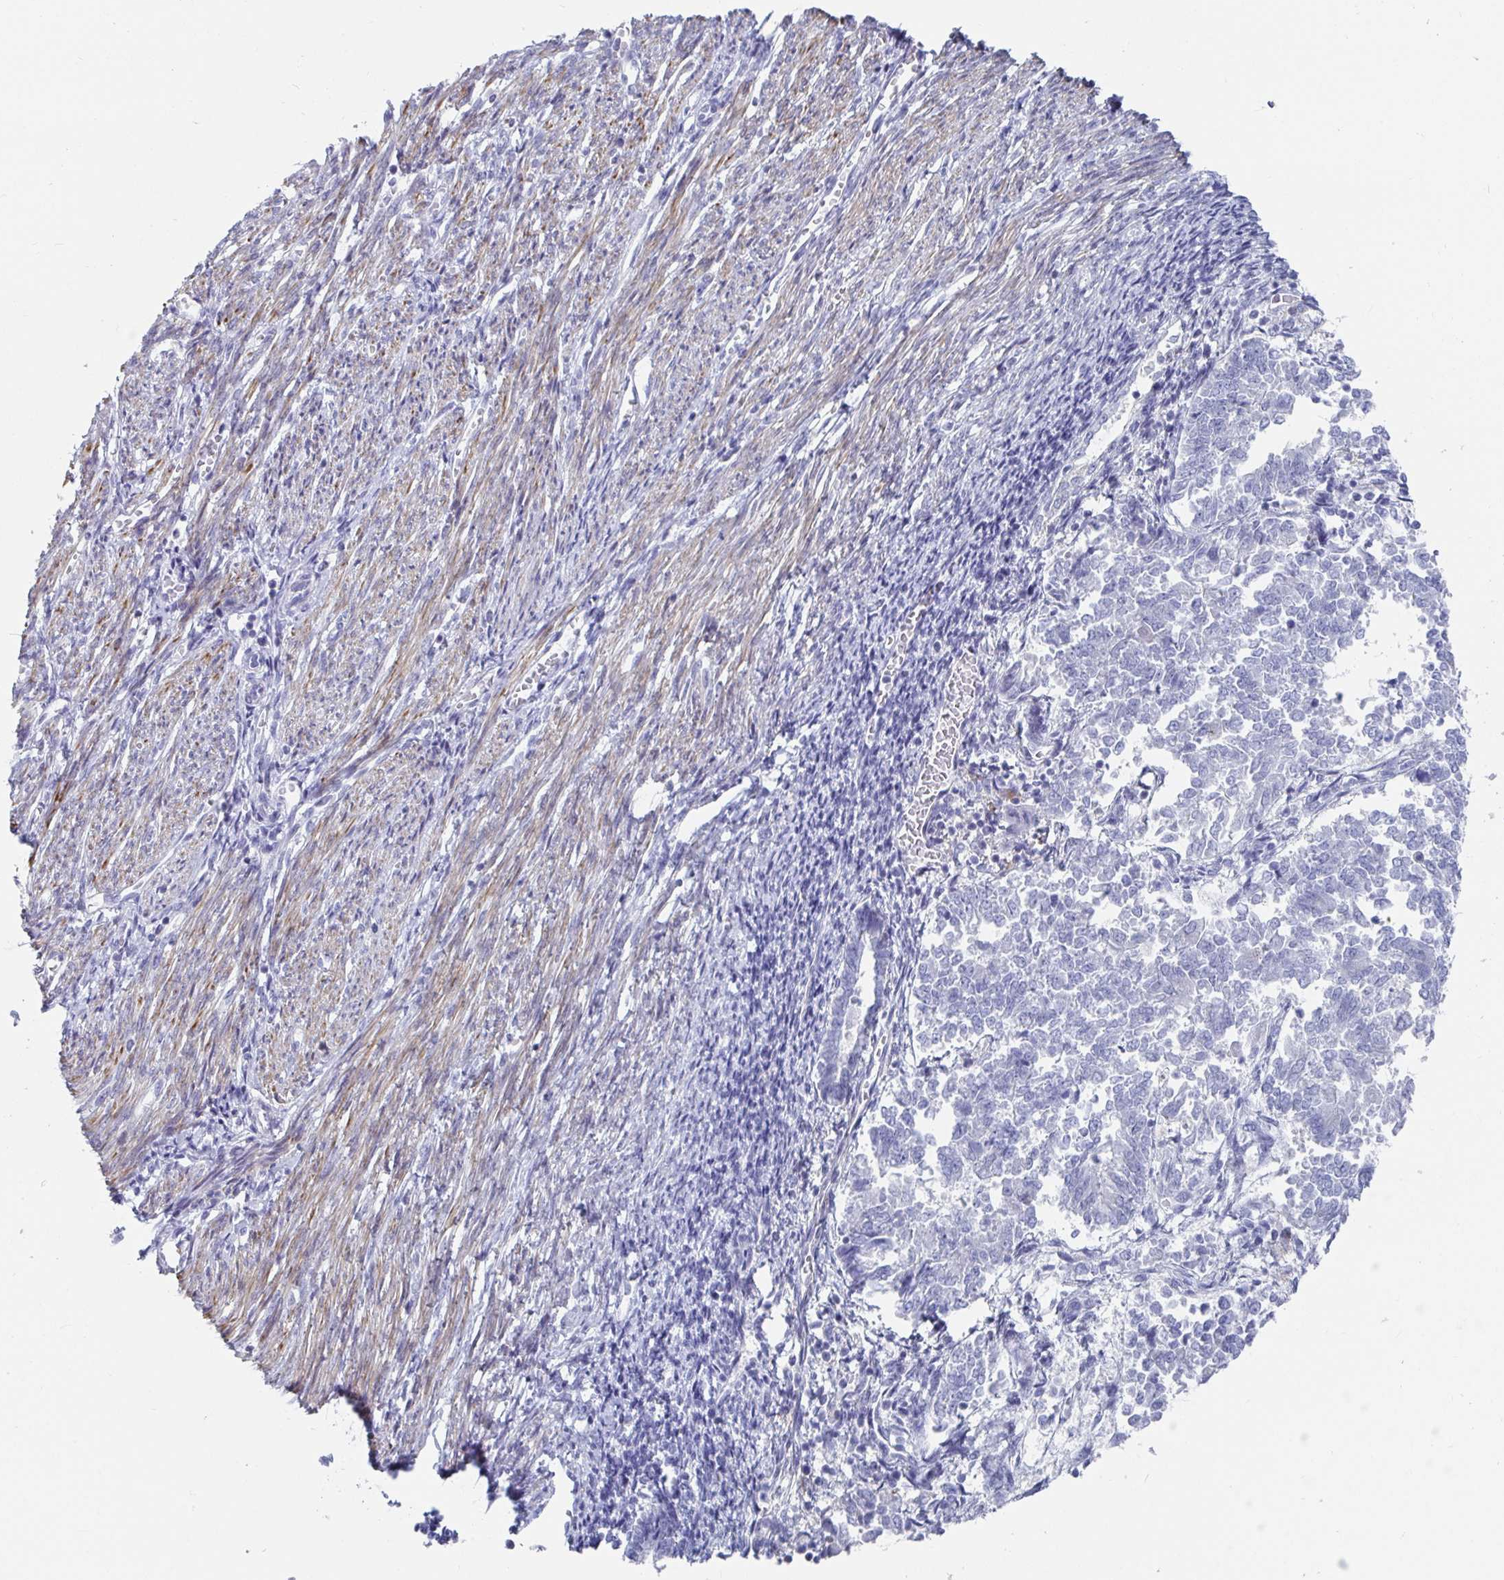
{"staining": {"intensity": "negative", "quantity": "none", "location": "none"}, "tissue": "endometrial cancer", "cell_type": "Tumor cells", "image_type": "cancer", "snomed": [{"axis": "morphology", "description": "Adenocarcinoma, NOS"}, {"axis": "topography", "description": "Endometrium"}], "caption": "This is an IHC histopathology image of endometrial adenocarcinoma. There is no staining in tumor cells.", "gene": "ZFP82", "patient": {"sex": "female", "age": 65}}